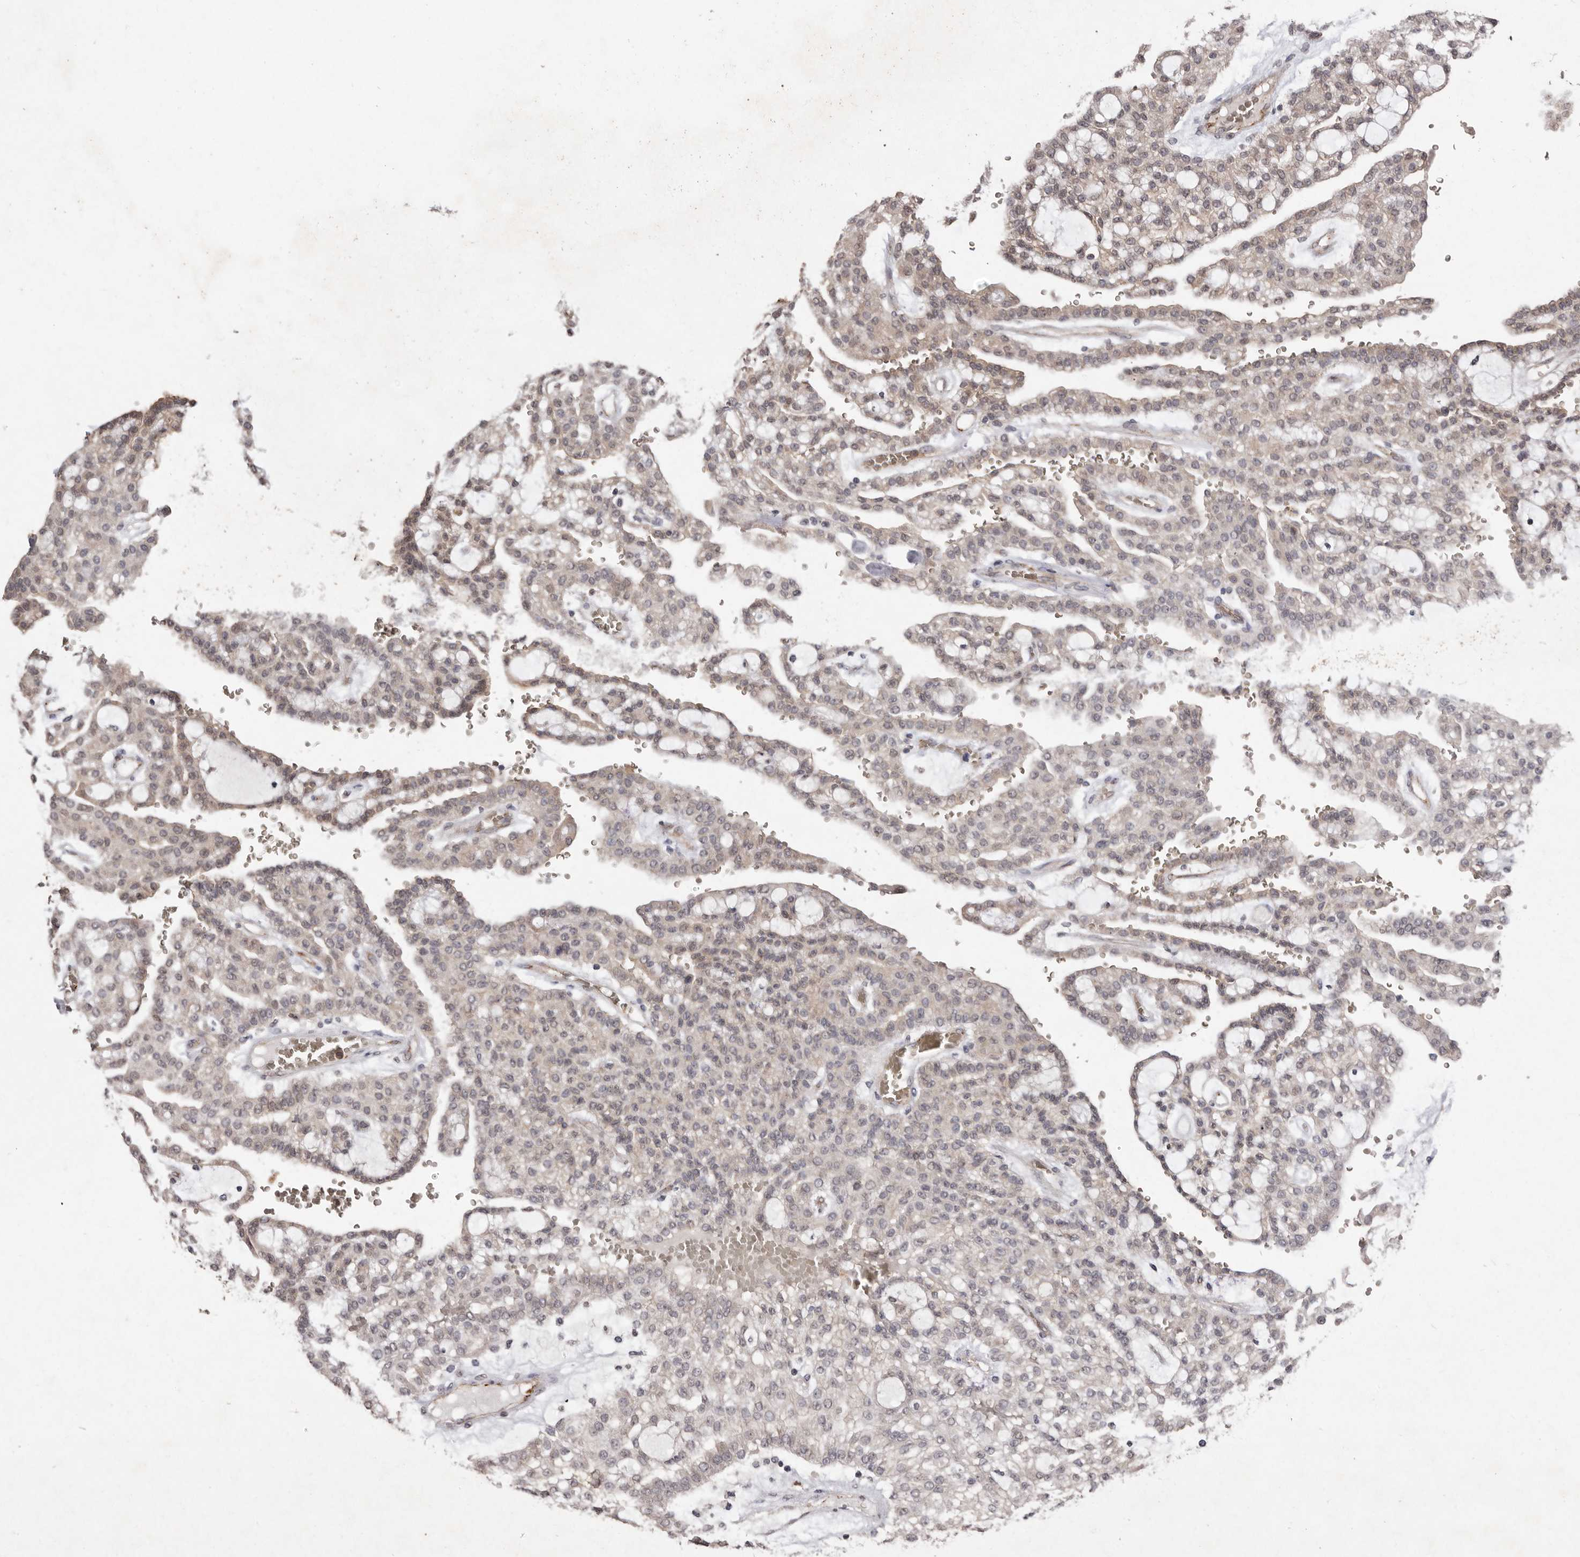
{"staining": {"intensity": "negative", "quantity": "none", "location": "none"}, "tissue": "renal cancer", "cell_type": "Tumor cells", "image_type": "cancer", "snomed": [{"axis": "morphology", "description": "Adenocarcinoma, NOS"}, {"axis": "topography", "description": "Kidney"}], "caption": "Renal adenocarcinoma was stained to show a protein in brown. There is no significant positivity in tumor cells.", "gene": "SULT1E1", "patient": {"sex": "male", "age": 63}}